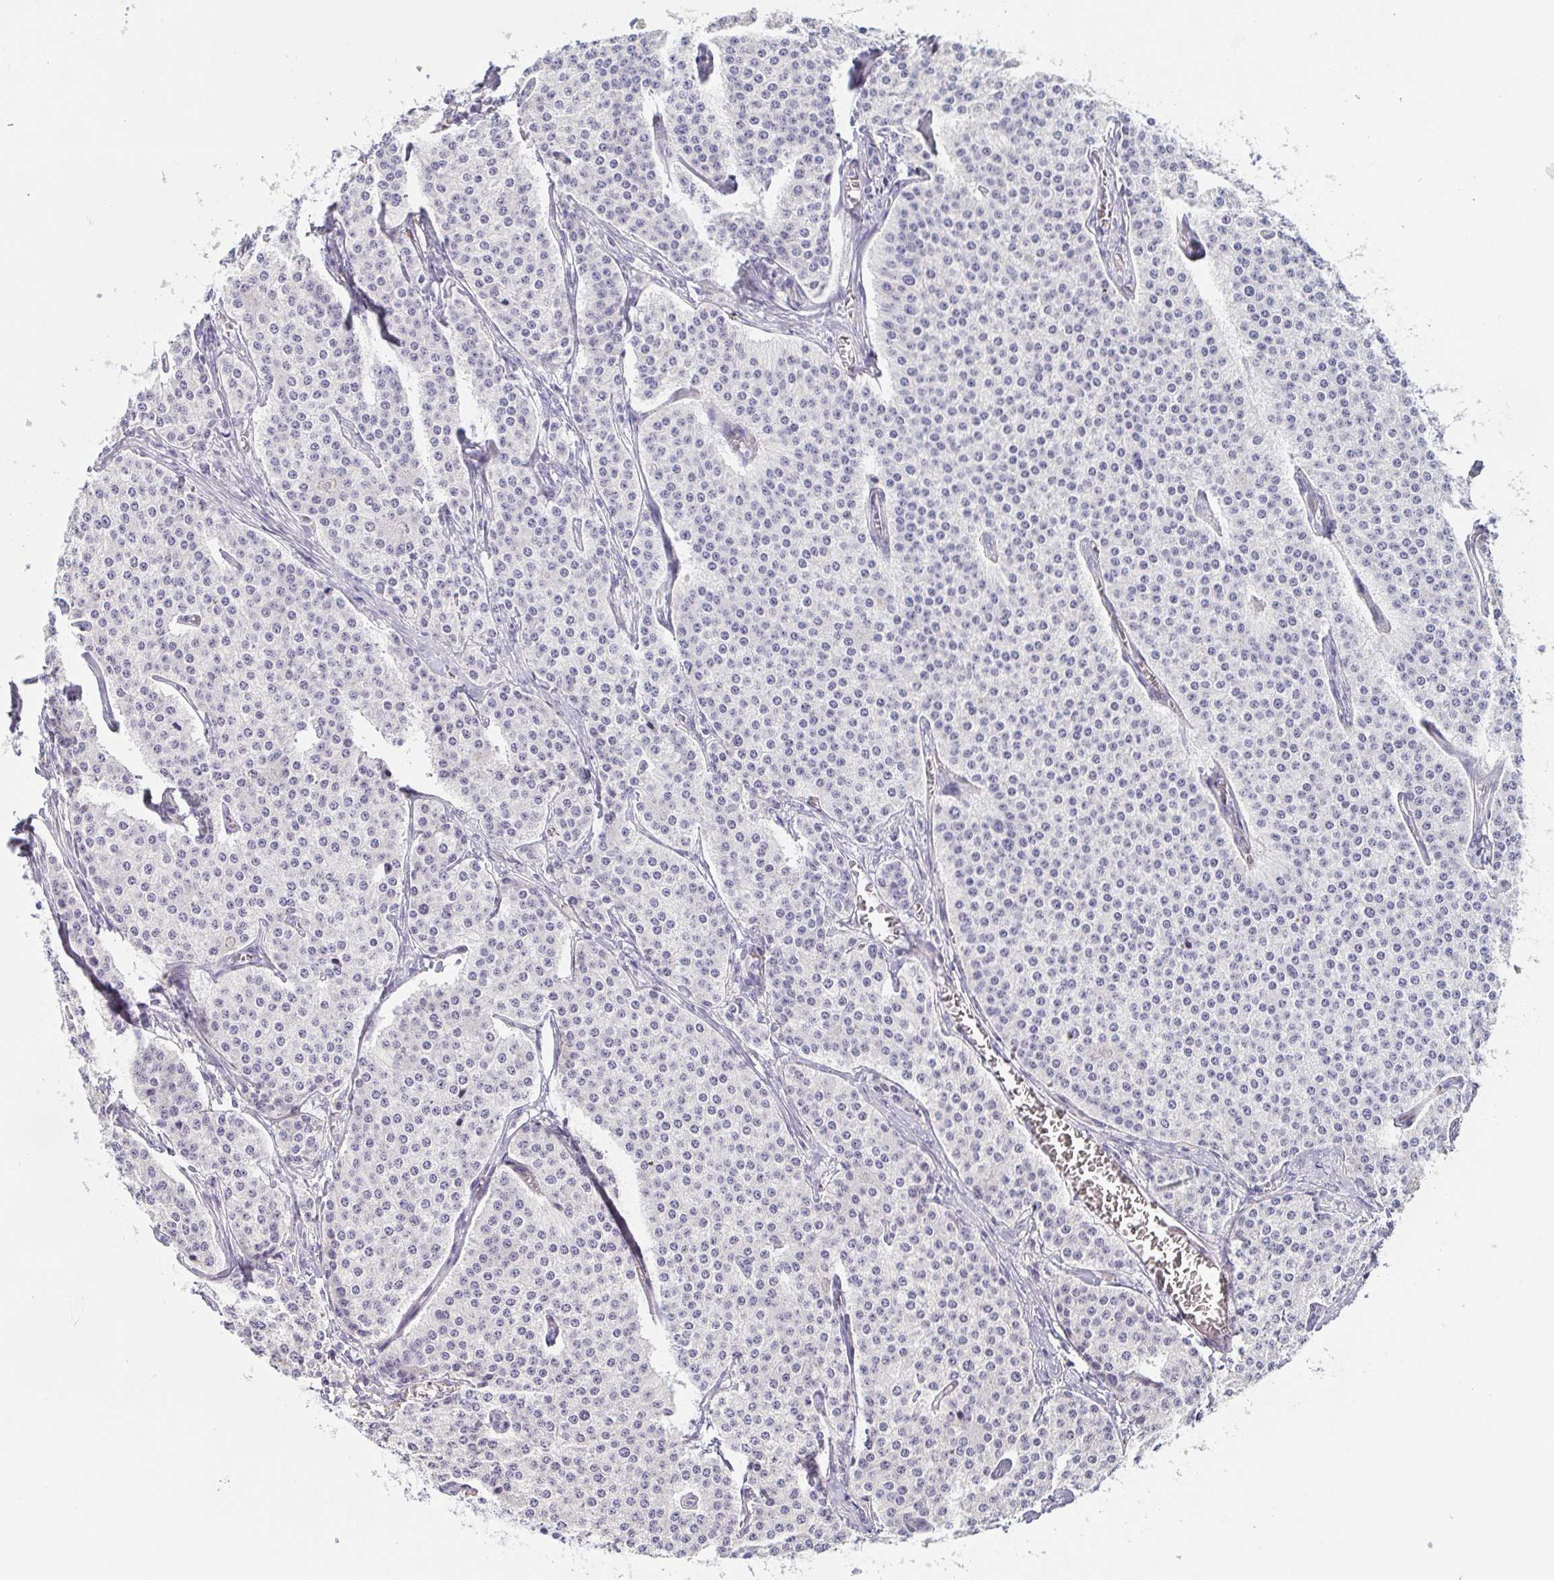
{"staining": {"intensity": "negative", "quantity": "none", "location": "none"}, "tissue": "carcinoid", "cell_type": "Tumor cells", "image_type": "cancer", "snomed": [{"axis": "morphology", "description": "Carcinoid, malignant, NOS"}, {"axis": "topography", "description": "Small intestine"}], "caption": "Immunohistochemistry (IHC) photomicrograph of human carcinoid stained for a protein (brown), which reveals no expression in tumor cells.", "gene": "PRR4", "patient": {"sex": "female", "age": 64}}